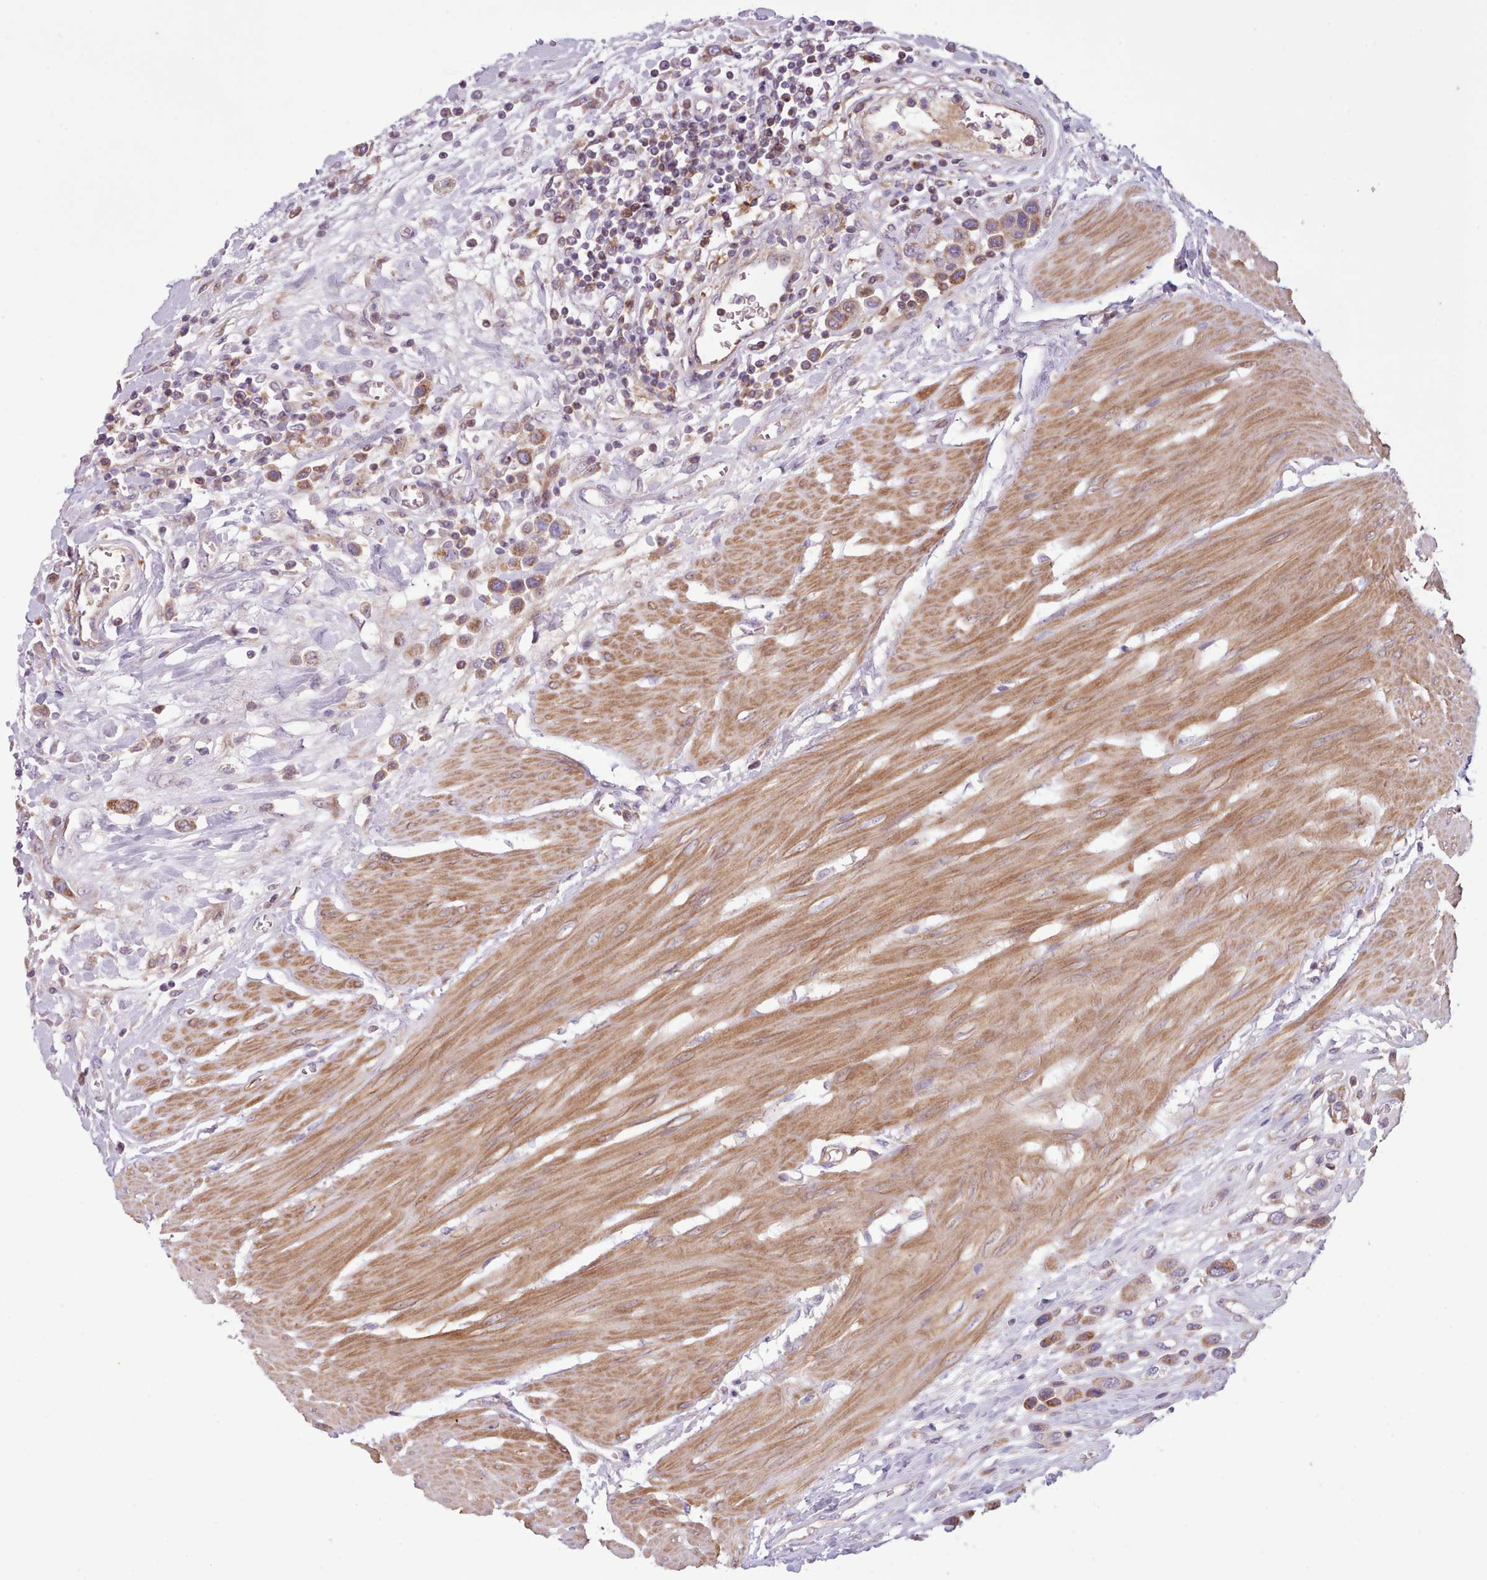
{"staining": {"intensity": "moderate", "quantity": ">75%", "location": "cytoplasmic/membranous"}, "tissue": "urothelial cancer", "cell_type": "Tumor cells", "image_type": "cancer", "snomed": [{"axis": "morphology", "description": "Urothelial carcinoma, High grade"}, {"axis": "topography", "description": "Urinary bladder"}], "caption": "A photomicrograph of human urothelial carcinoma (high-grade) stained for a protein displays moderate cytoplasmic/membranous brown staining in tumor cells.", "gene": "TENT4B", "patient": {"sex": "male", "age": 50}}